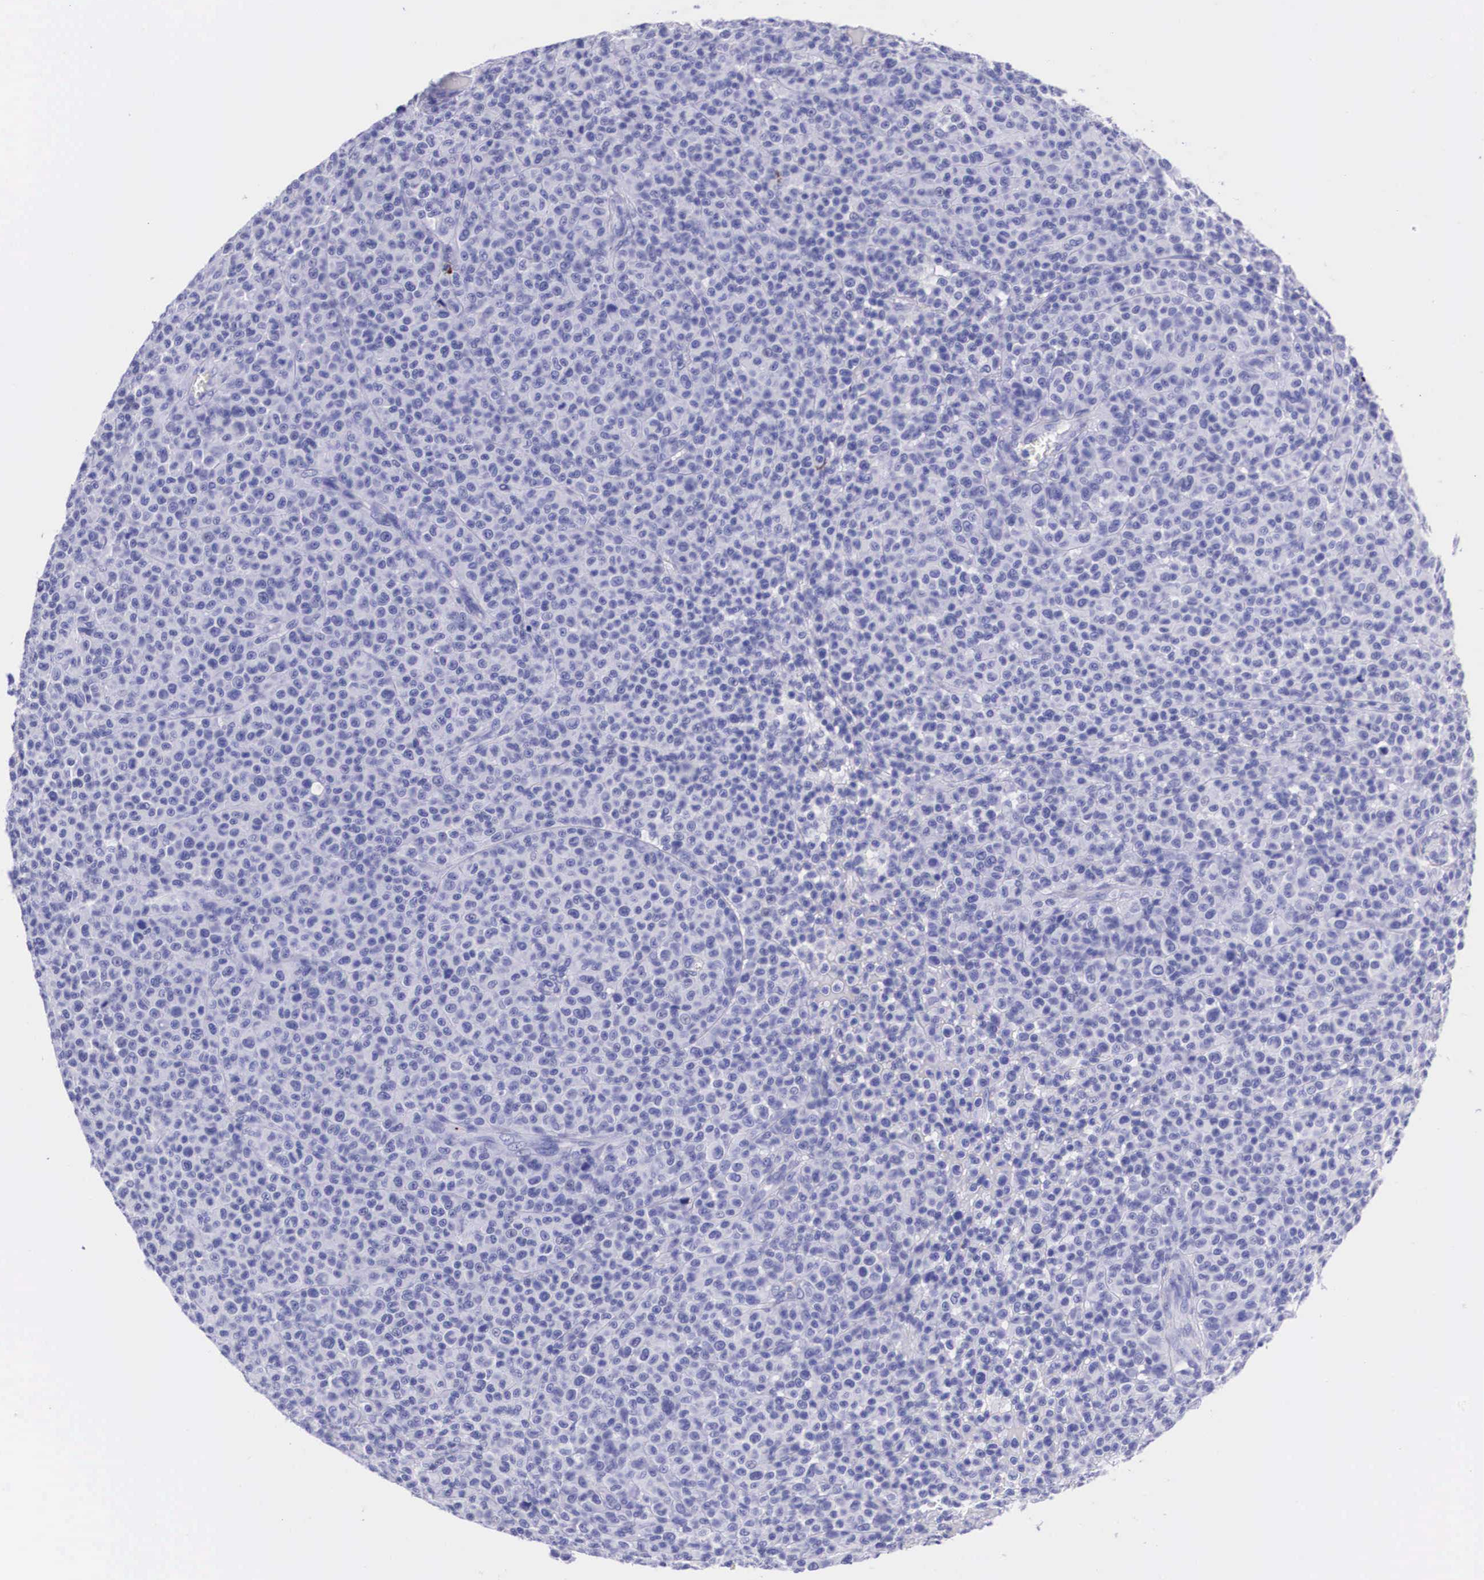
{"staining": {"intensity": "negative", "quantity": "none", "location": "none"}, "tissue": "melanoma", "cell_type": "Tumor cells", "image_type": "cancer", "snomed": [{"axis": "morphology", "description": "Malignant melanoma, Metastatic site"}, {"axis": "topography", "description": "Skin"}], "caption": "IHC photomicrograph of neoplastic tissue: human malignant melanoma (metastatic site) stained with DAB demonstrates no significant protein staining in tumor cells.", "gene": "PLG", "patient": {"sex": "male", "age": 32}}